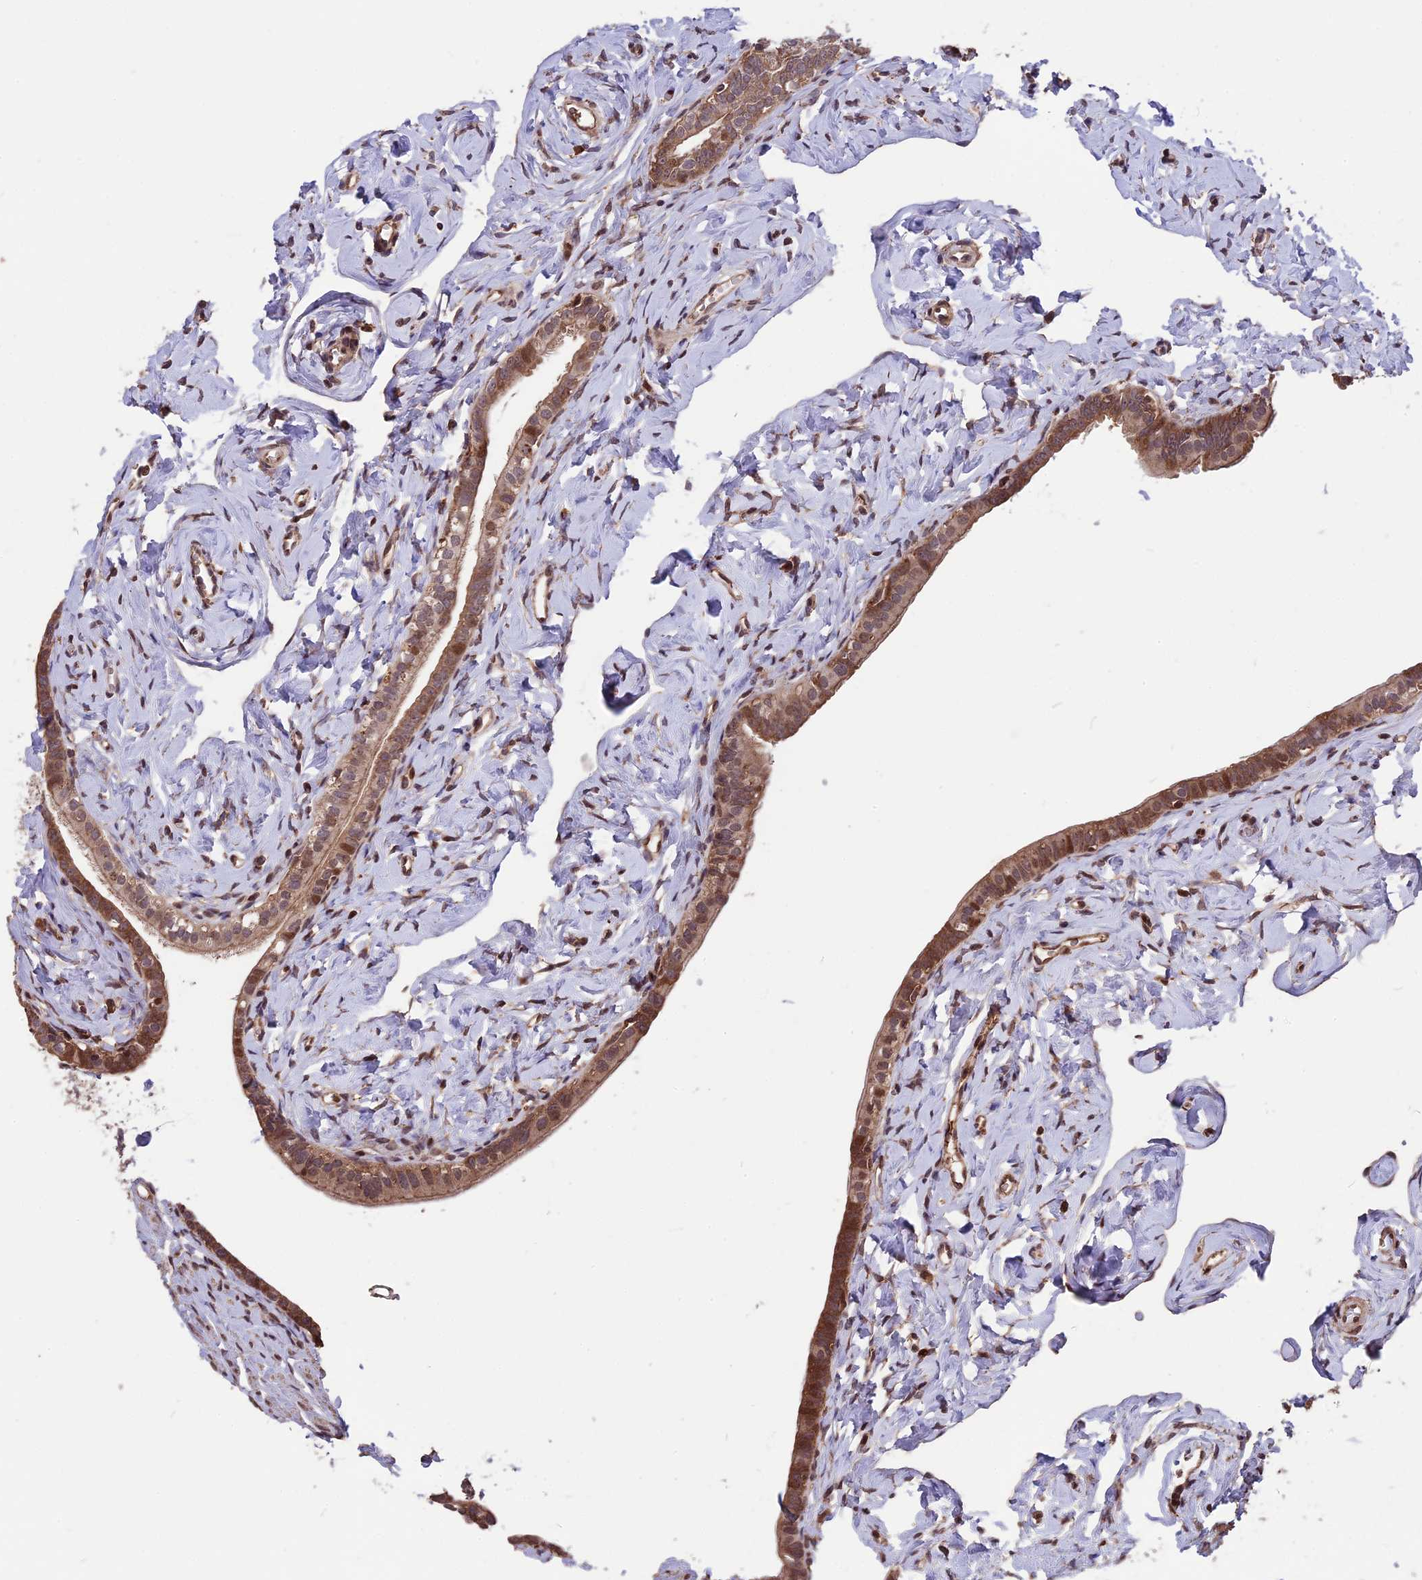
{"staining": {"intensity": "moderate", "quantity": ">75%", "location": "cytoplasmic/membranous,nuclear"}, "tissue": "fallopian tube", "cell_type": "Glandular cells", "image_type": "normal", "snomed": [{"axis": "morphology", "description": "Normal tissue, NOS"}, {"axis": "topography", "description": "Fallopian tube"}], "caption": "Moderate cytoplasmic/membranous,nuclear protein positivity is identified in approximately >75% of glandular cells in fallopian tube.", "gene": "ZNF598", "patient": {"sex": "female", "age": 66}}